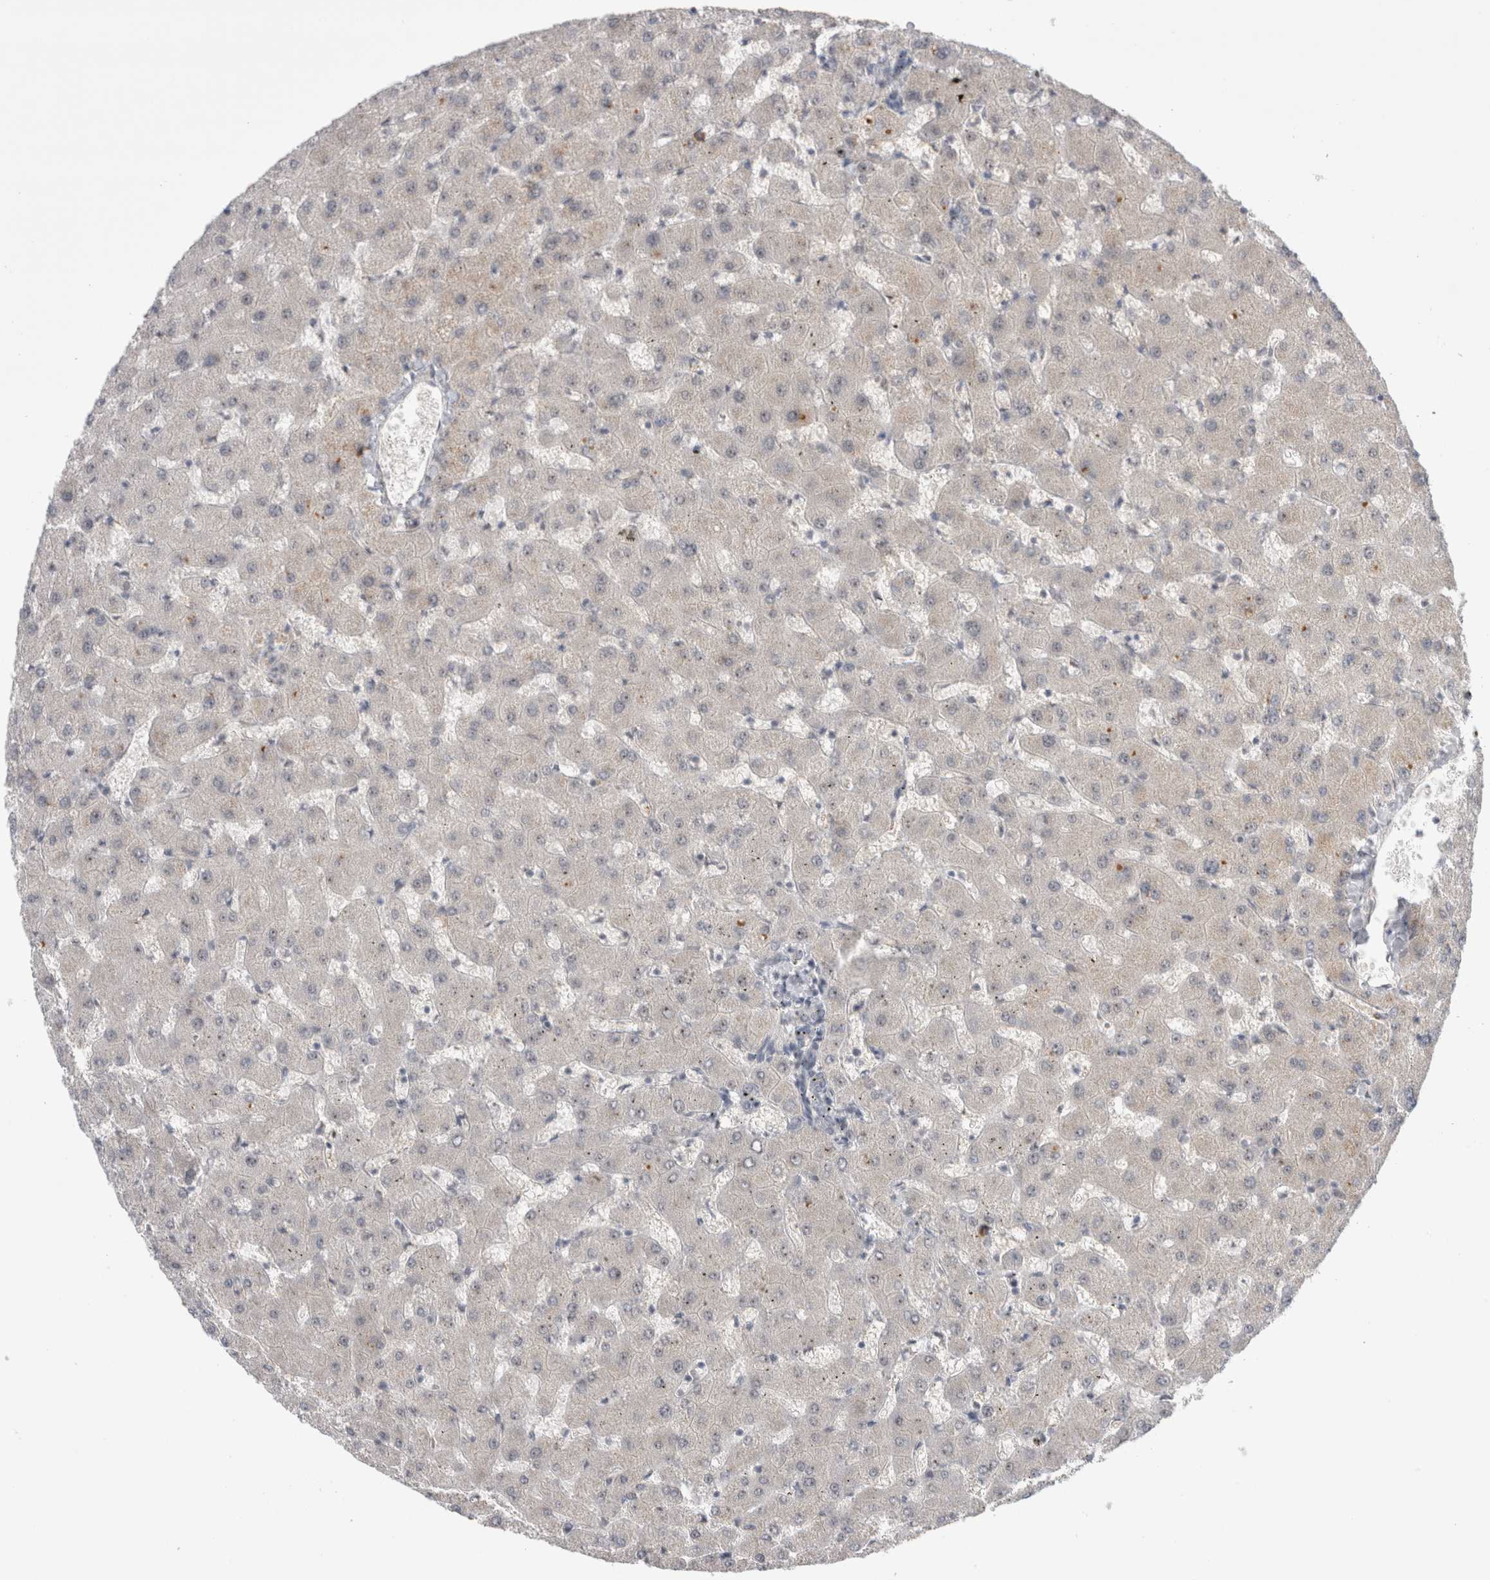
{"staining": {"intensity": "negative", "quantity": "none", "location": "none"}, "tissue": "liver", "cell_type": "Cholangiocytes", "image_type": "normal", "snomed": [{"axis": "morphology", "description": "Normal tissue, NOS"}, {"axis": "topography", "description": "Liver"}], "caption": "Human liver stained for a protein using immunohistochemistry (IHC) reveals no positivity in cholangiocytes.", "gene": "ZNF24", "patient": {"sex": "female", "age": 63}}